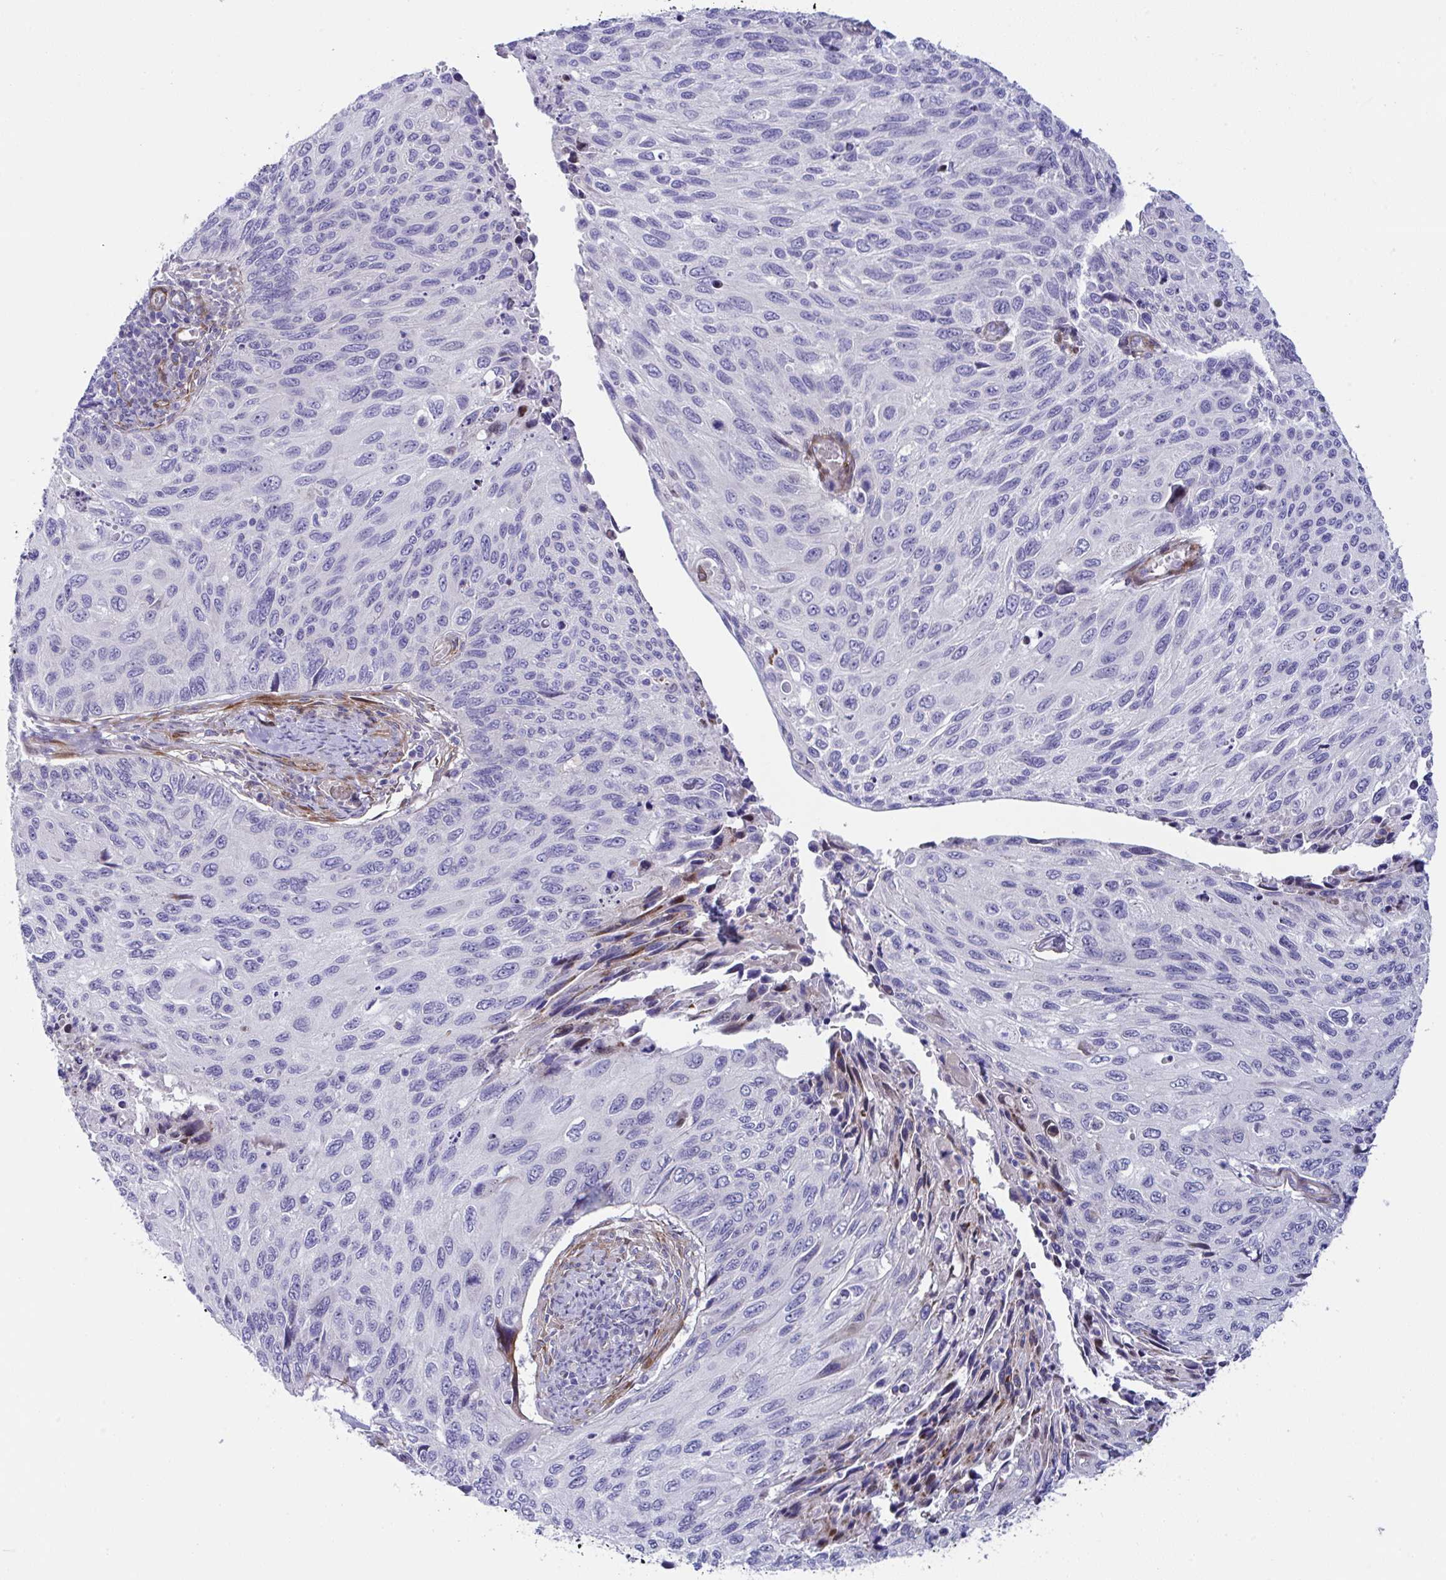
{"staining": {"intensity": "negative", "quantity": "none", "location": "none"}, "tissue": "cervical cancer", "cell_type": "Tumor cells", "image_type": "cancer", "snomed": [{"axis": "morphology", "description": "Squamous cell carcinoma, NOS"}, {"axis": "topography", "description": "Cervix"}], "caption": "Tumor cells show no significant protein positivity in cervical squamous cell carcinoma. The staining is performed using DAB brown chromogen with nuclei counter-stained in using hematoxylin.", "gene": "ZNF713", "patient": {"sex": "female", "age": 70}}